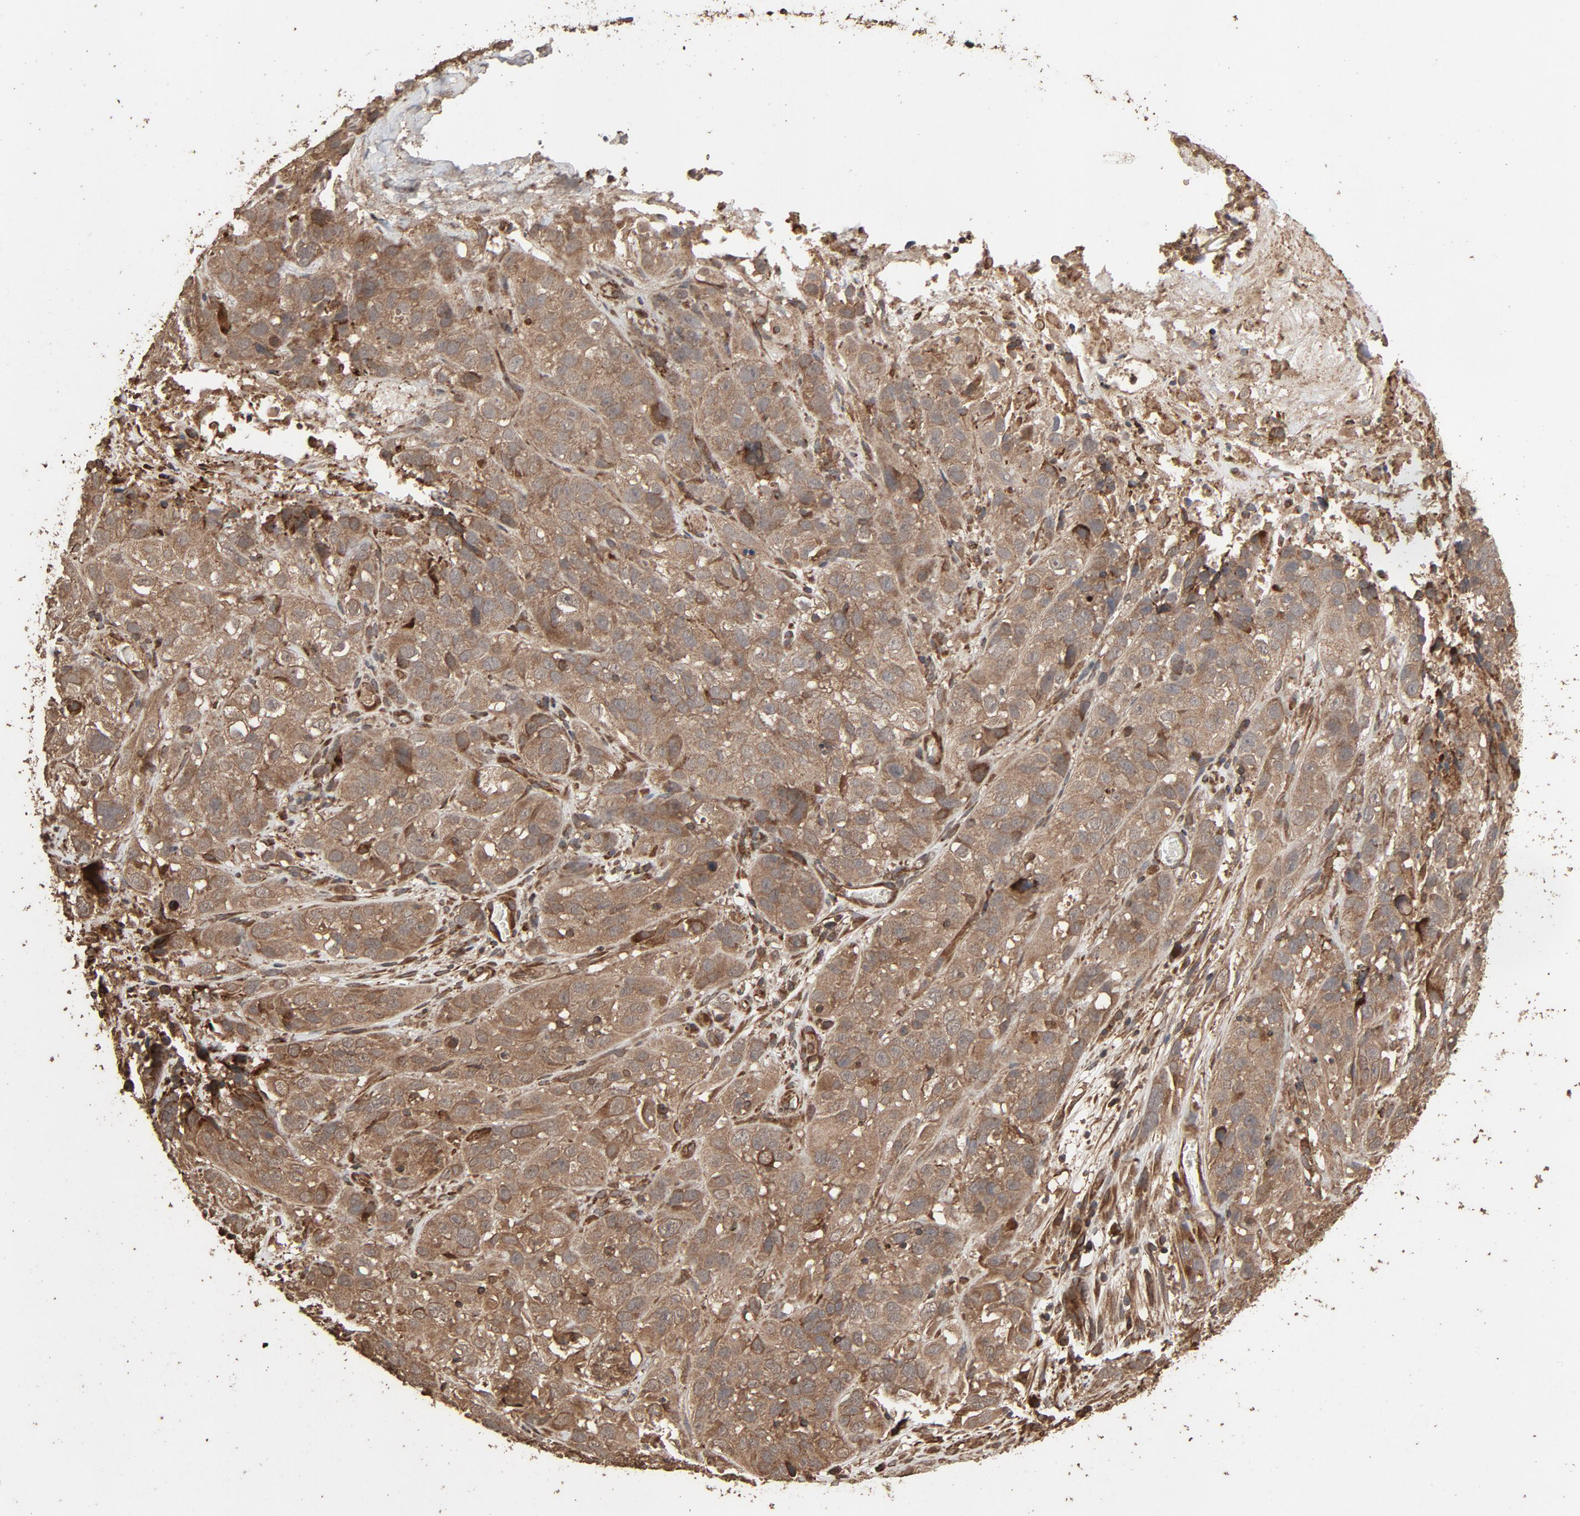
{"staining": {"intensity": "moderate", "quantity": "25%-75%", "location": "cytoplasmic/membranous"}, "tissue": "cervical cancer", "cell_type": "Tumor cells", "image_type": "cancer", "snomed": [{"axis": "morphology", "description": "Squamous cell carcinoma, NOS"}, {"axis": "topography", "description": "Cervix"}], "caption": "High-power microscopy captured an immunohistochemistry photomicrograph of squamous cell carcinoma (cervical), revealing moderate cytoplasmic/membranous staining in about 25%-75% of tumor cells. The protein of interest is stained brown, and the nuclei are stained in blue (DAB (3,3'-diaminobenzidine) IHC with brightfield microscopy, high magnification).", "gene": "RPS6KA6", "patient": {"sex": "female", "age": 32}}